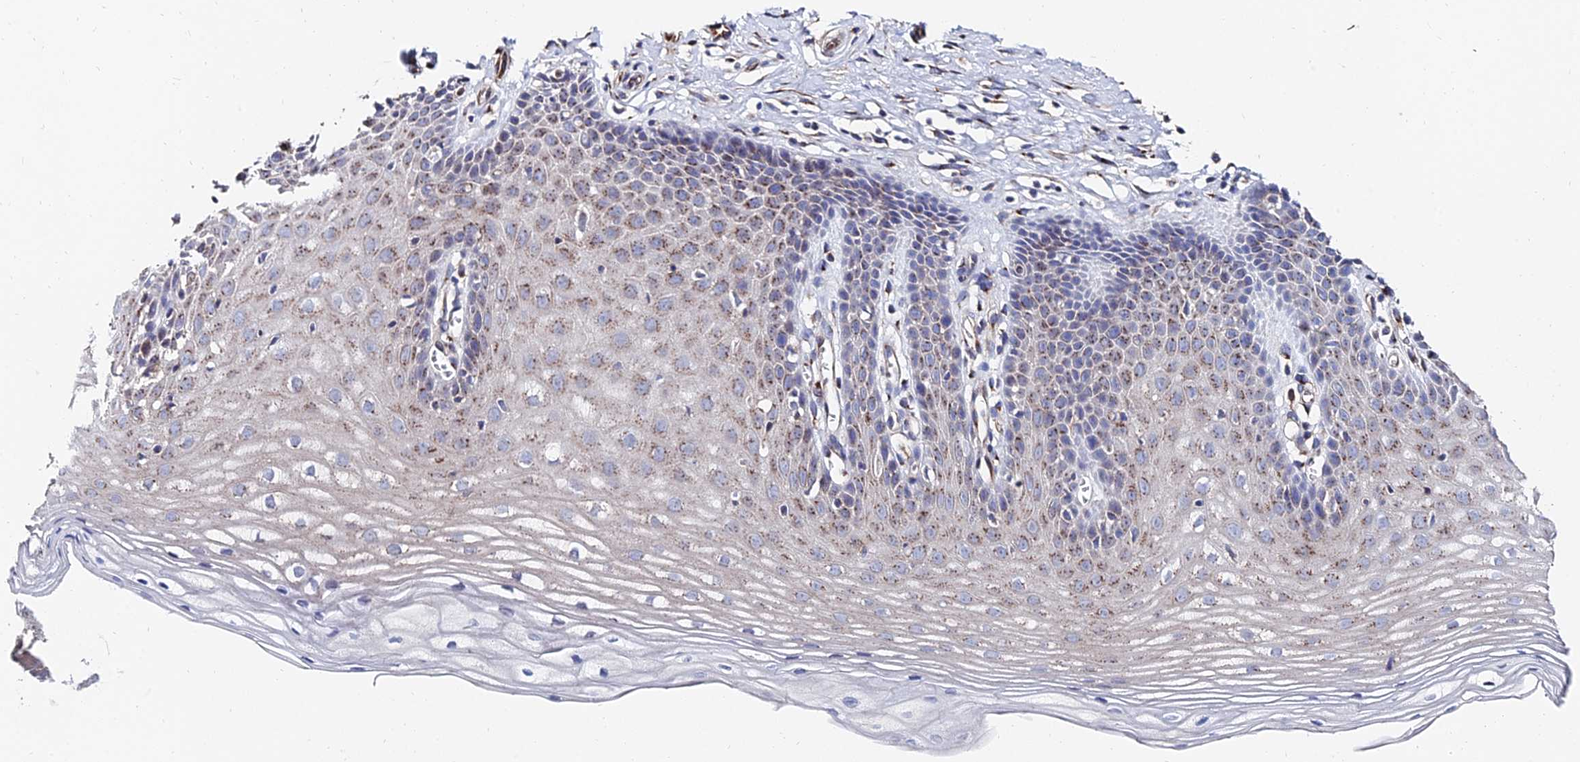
{"staining": {"intensity": "moderate", "quantity": ">75%", "location": "cytoplasmic/membranous"}, "tissue": "cervix", "cell_type": "Squamous epithelial cells", "image_type": "normal", "snomed": [{"axis": "morphology", "description": "Normal tissue, NOS"}, {"axis": "topography", "description": "Cervix"}], "caption": "IHC (DAB) staining of normal cervix exhibits moderate cytoplasmic/membranous protein staining in about >75% of squamous epithelial cells. (Brightfield microscopy of DAB IHC at high magnification).", "gene": "BORCS8", "patient": {"sex": "female", "age": 36}}